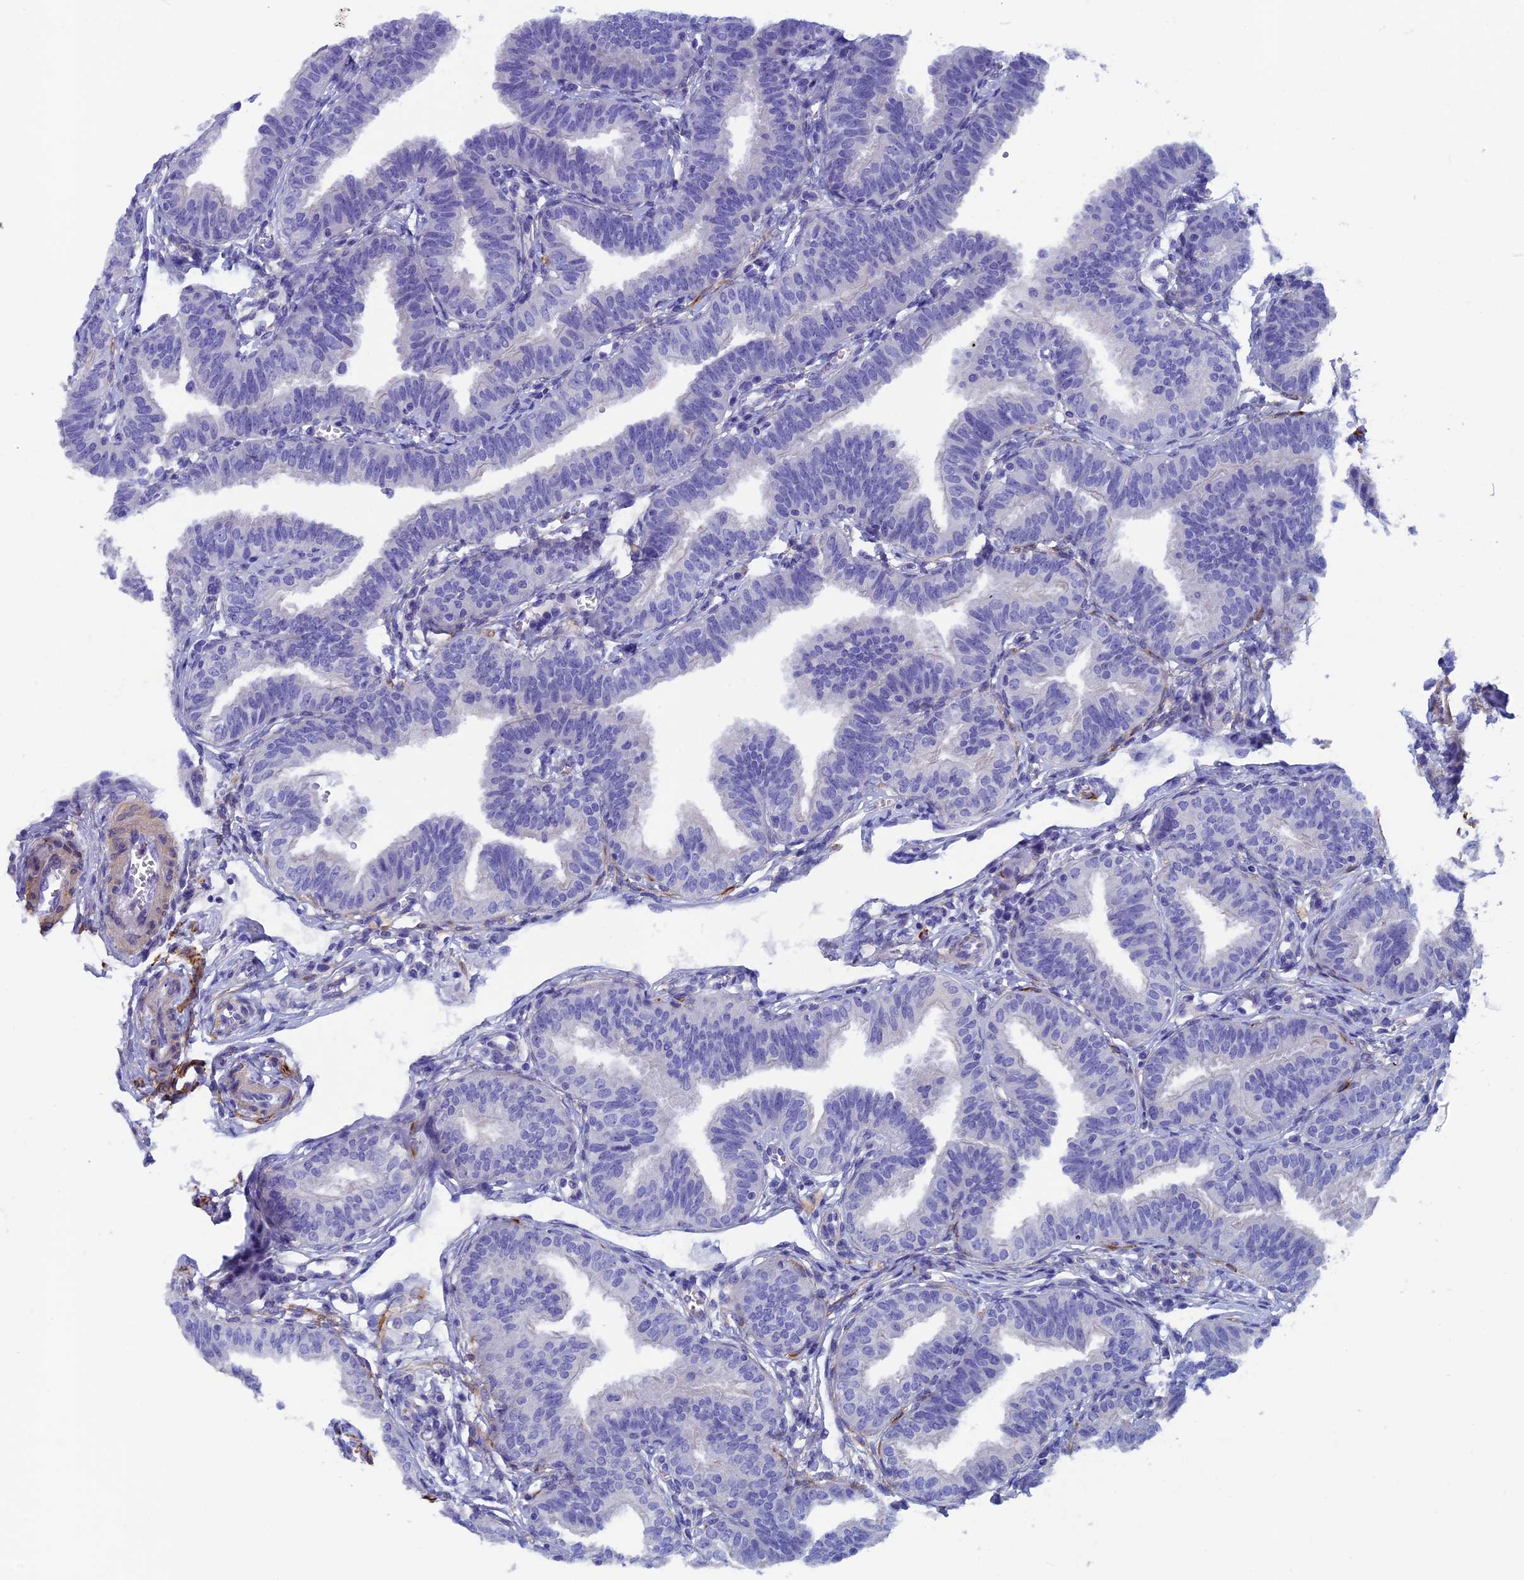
{"staining": {"intensity": "negative", "quantity": "none", "location": "none"}, "tissue": "fallopian tube", "cell_type": "Glandular cells", "image_type": "normal", "snomed": [{"axis": "morphology", "description": "Normal tissue, NOS"}, {"axis": "topography", "description": "Fallopian tube"}], "caption": "High magnification brightfield microscopy of unremarkable fallopian tube stained with DAB (3,3'-diaminobenzidine) (brown) and counterstained with hematoxylin (blue): glandular cells show no significant positivity. (DAB (3,3'-diaminobenzidine) immunohistochemistry (IHC) with hematoxylin counter stain).", "gene": "ADH7", "patient": {"sex": "female", "age": 35}}